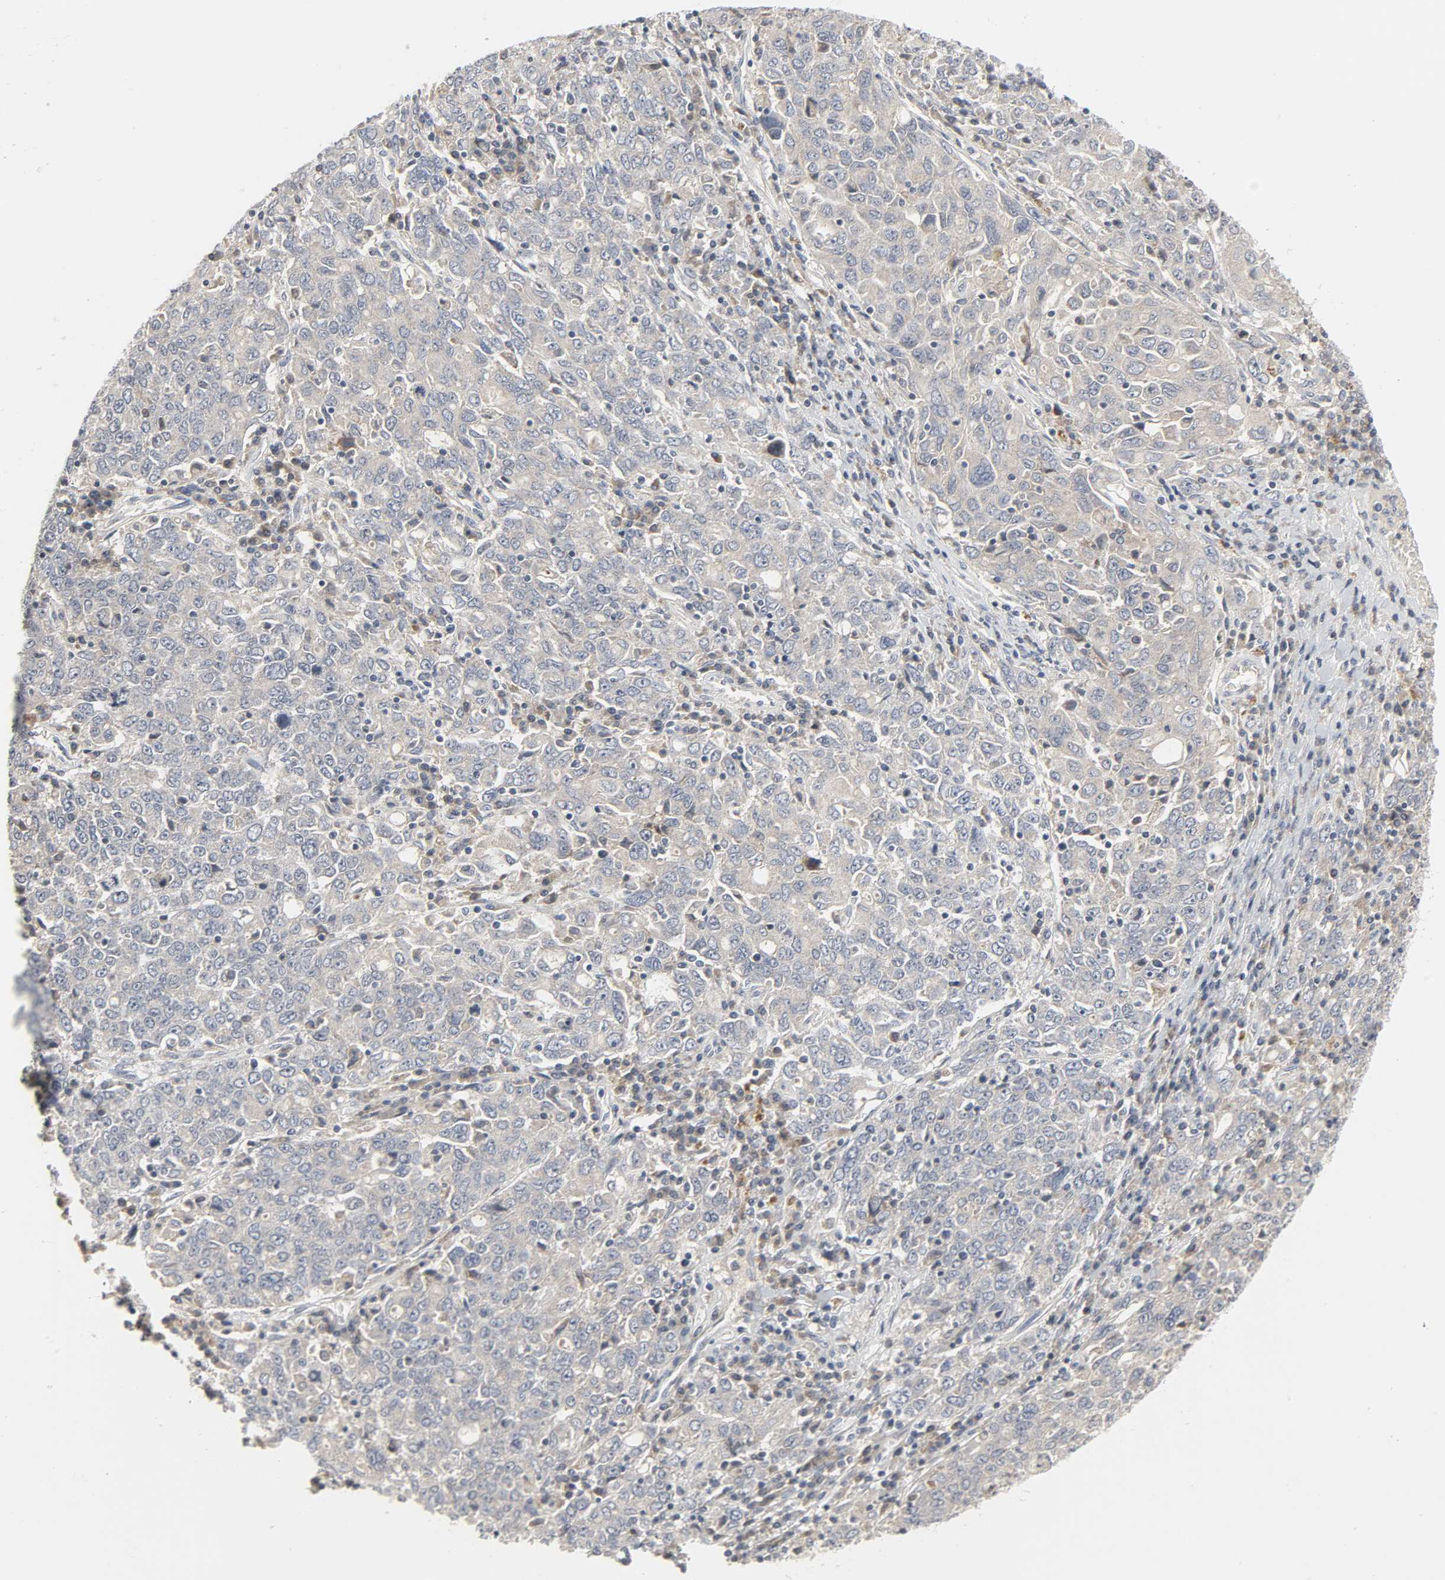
{"staining": {"intensity": "moderate", "quantity": ">75%", "location": "cytoplasmic/membranous"}, "tissue": "ovarian cancer", "cell_type": "Tumor cells", "image_type": "cancer", "snomed": [{"axis": "morphology", "description": "Carcinoma, endometroid"}, {"axis": "topography", "description": "Ovary"}], "caption": "This is an image of IHC staining of ovarian cancer (endometroid carcinoma), which shows moderate positivity in the cytoplasmic/membranous of tumor cells.", "gene": "CLIP1", "patient": {"sex": "female", "age": 62}}